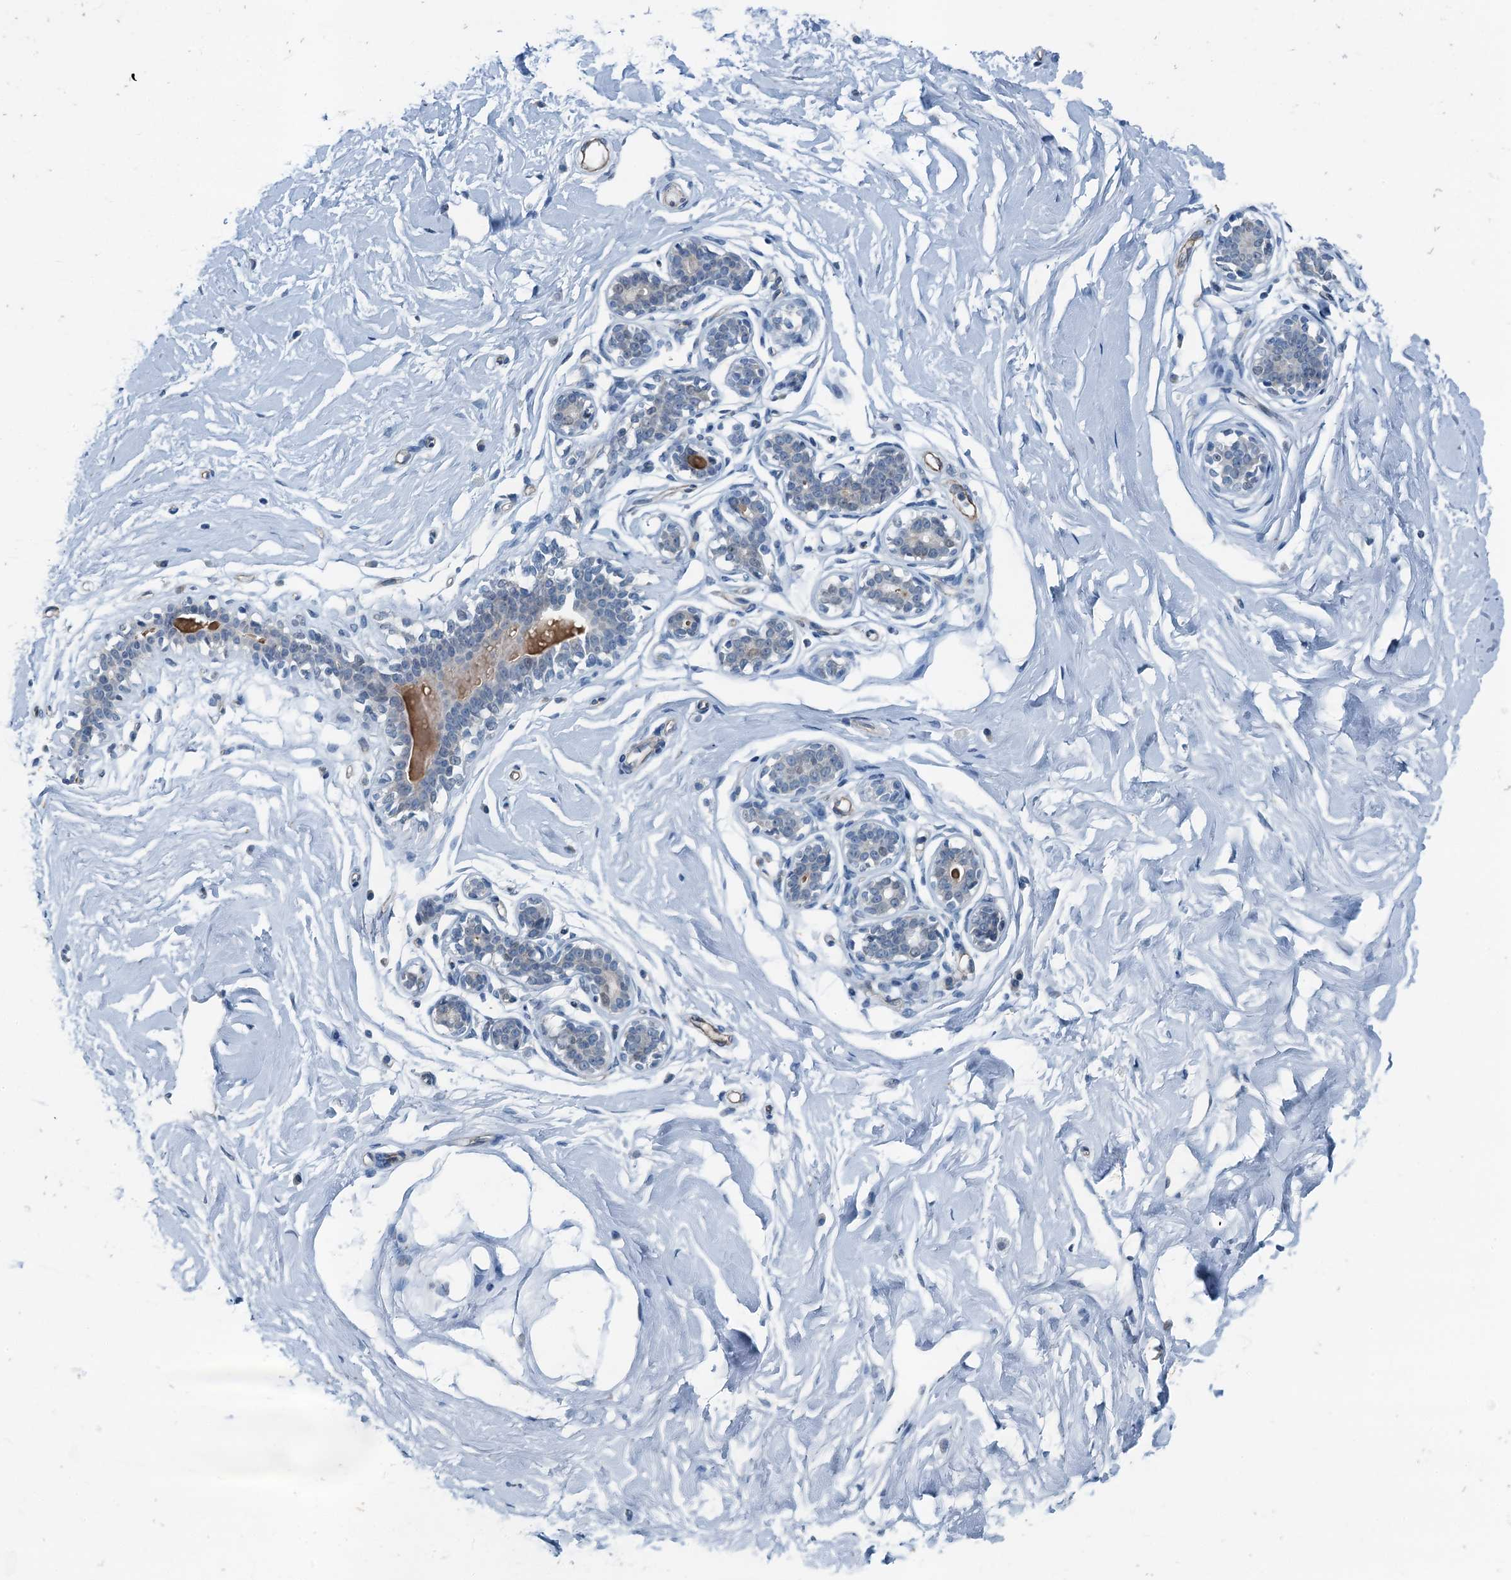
{"staining": {"intensity": "negative", "quantity": "none", "location": "none"}, "tissue": "breast", "cell_type": "Adipocytes", "image_type": "normal", "snomed": [{"axis": "morphology", "description": "Normal tissue, NOS"}, {"axis": "morphology", "description": "Adenoma, NOS"}, {"axis": "topography", "description": "Breast"}], "caption": "Immunohistochemistry photomicrograph of benign breast: human breast stained with DAB reveals no significant protein positivity in adipocytes.", "gene": "GFOD2", "patient": {"sex": "female", "age": 23}}